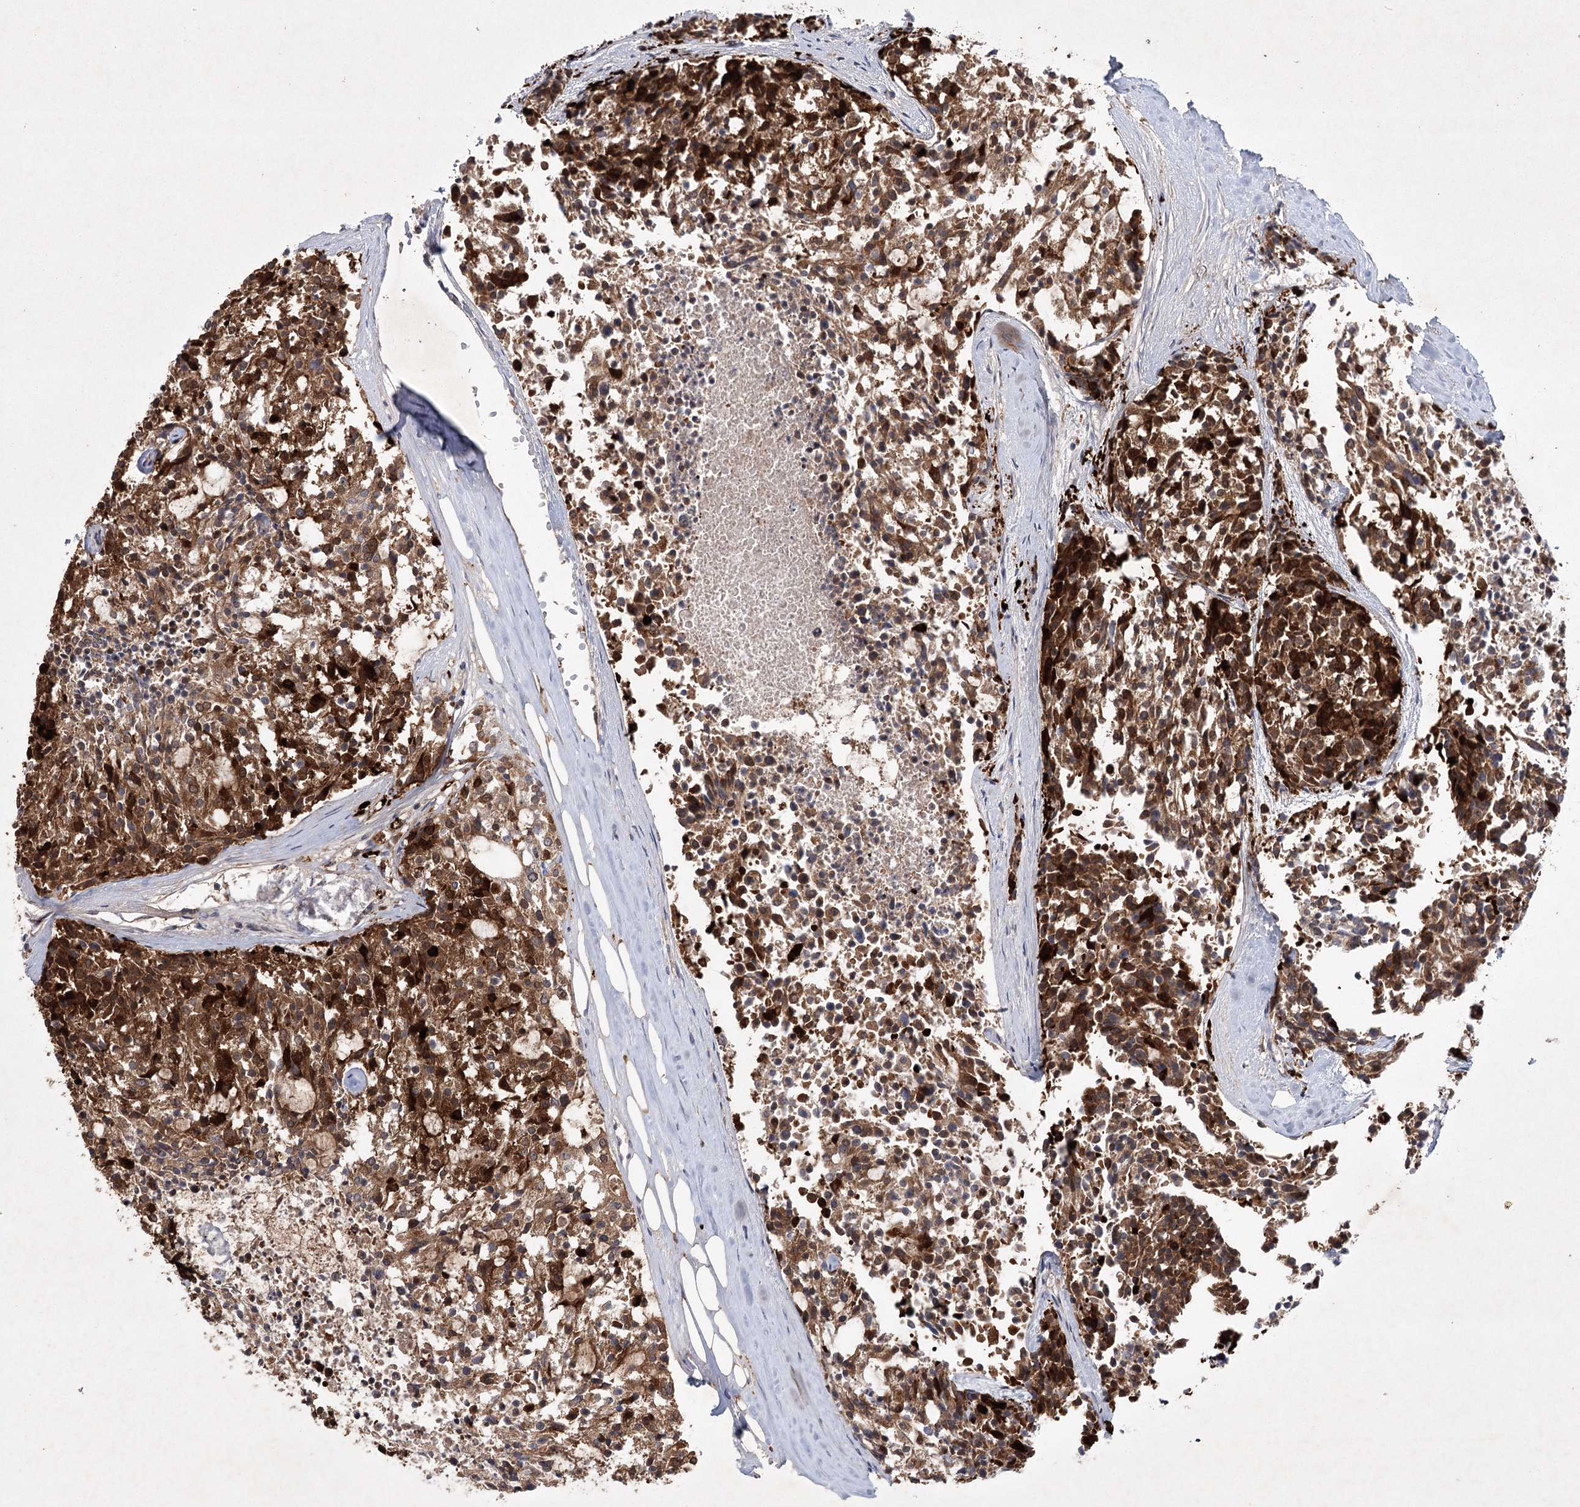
{"staining": {"intensity": "strong", "quantity": ">75%", "location": "cytoplasmic/membranous"}, "tissue": "carcinoid", "cell_type": "Tumor cells", "image_type": "cancer", "snomed": [{"axis": "morphology", "description": "Carcinoid, malignant, NOS"}, {"axis": "topography", "description": "Pancreas"}], "caption": "IHC micrograph of carcinoid stained for a protein (brown), which exhibits high levels of strong cytoplasmic/membranous expression in about >75% of tumor cells.", "gene": "MAP3K13", "patient": {"sex": "female", "age": 54}}